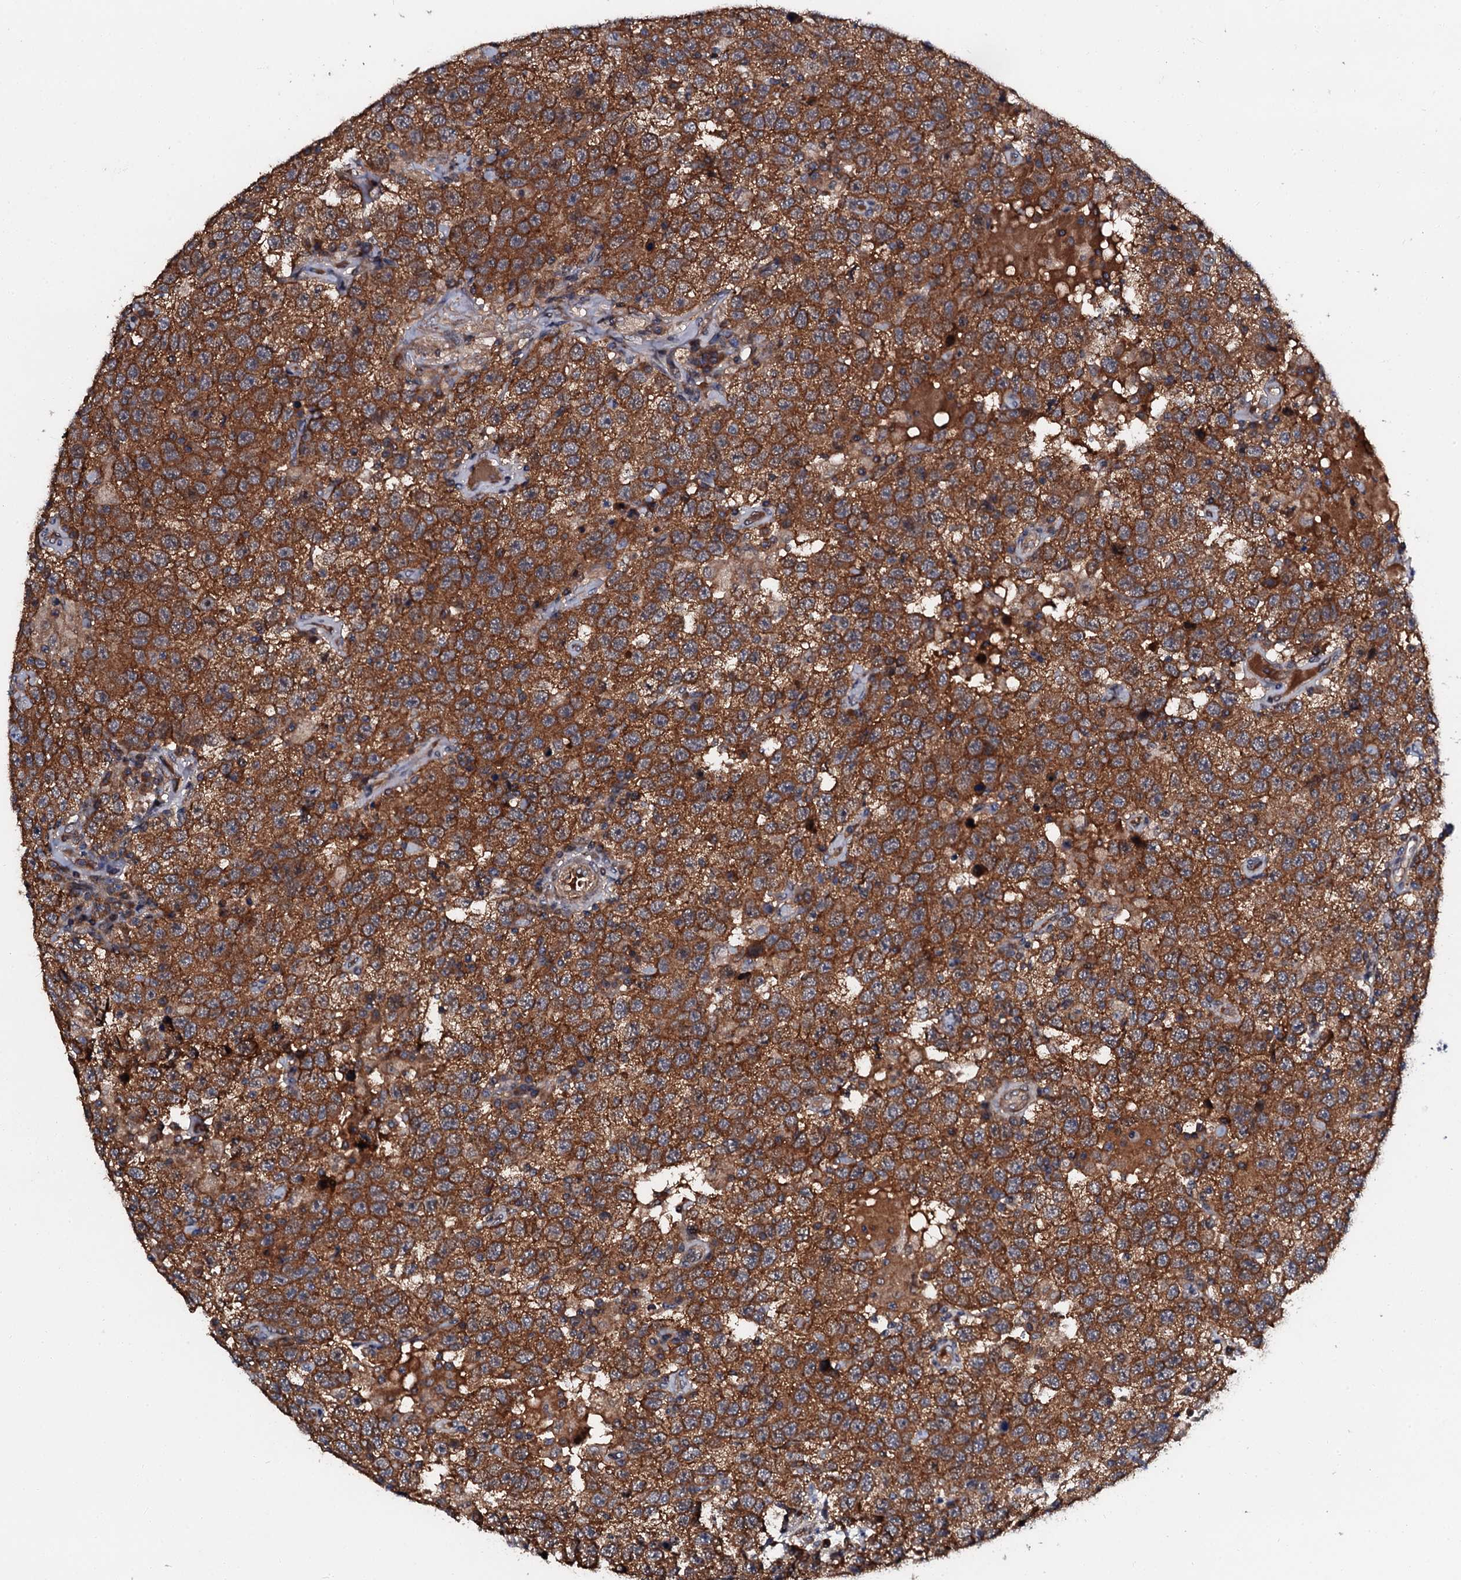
{"staining": {"intensity": "strong", "quantity": ">75%", "location": "cytoplasmic/membranous"}, "tissue": "testis cancer", "cell_type": "Tumor cells", "image_type": "cancer", "snomed": [{"axis": "morphology", "description": "Seminoma, NOS"}, {"axis": "topography", "description": "Testis"}], "caption": "Human testis cancer (seminoma) stained for a protein (brown) reveals strong cytoplasmic/membranous positive expression in about >75% of tumor cells.", "gene": "N4BP1", "patient": {"sex": "male", "age": 41}}